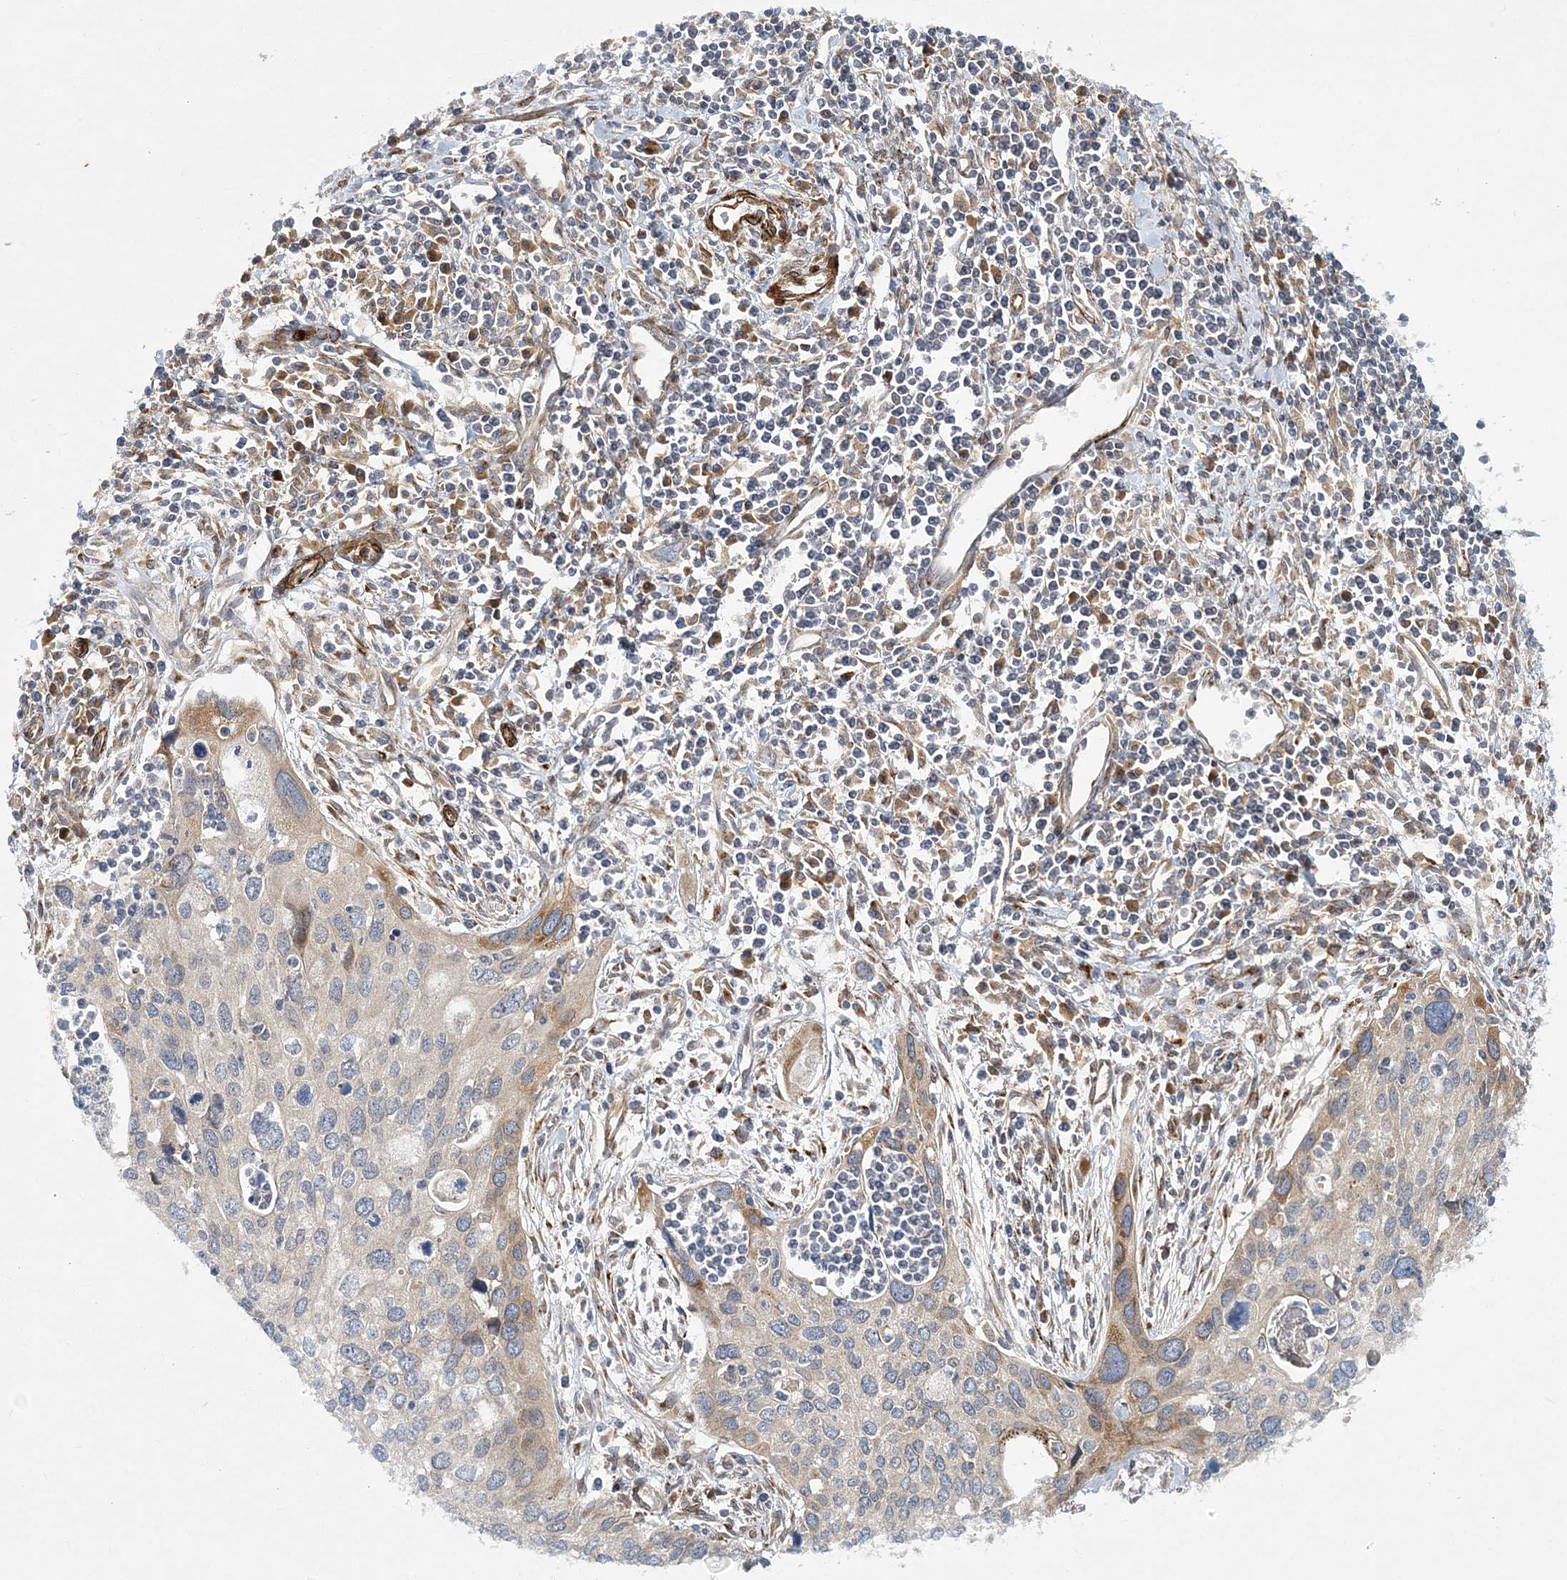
{"staining": {"intensity": "negative", "quantity": "none", "location": "none"}, "tissue": "cervical cancer", "cell_type": "Tumor cells", "image_type": "cancer", "snomed": [{"axis": "morphology", "description": "Squamous cell carcinoma, NOS"}, {"axis": "topography", "description": "Cervix"}], "caption": "Cervical cancer stained for a protein using immunohistochemistry reveals no expression tumor cells.", "gene": "NBAS", "patient": {"sex": "female", "age": 55}}